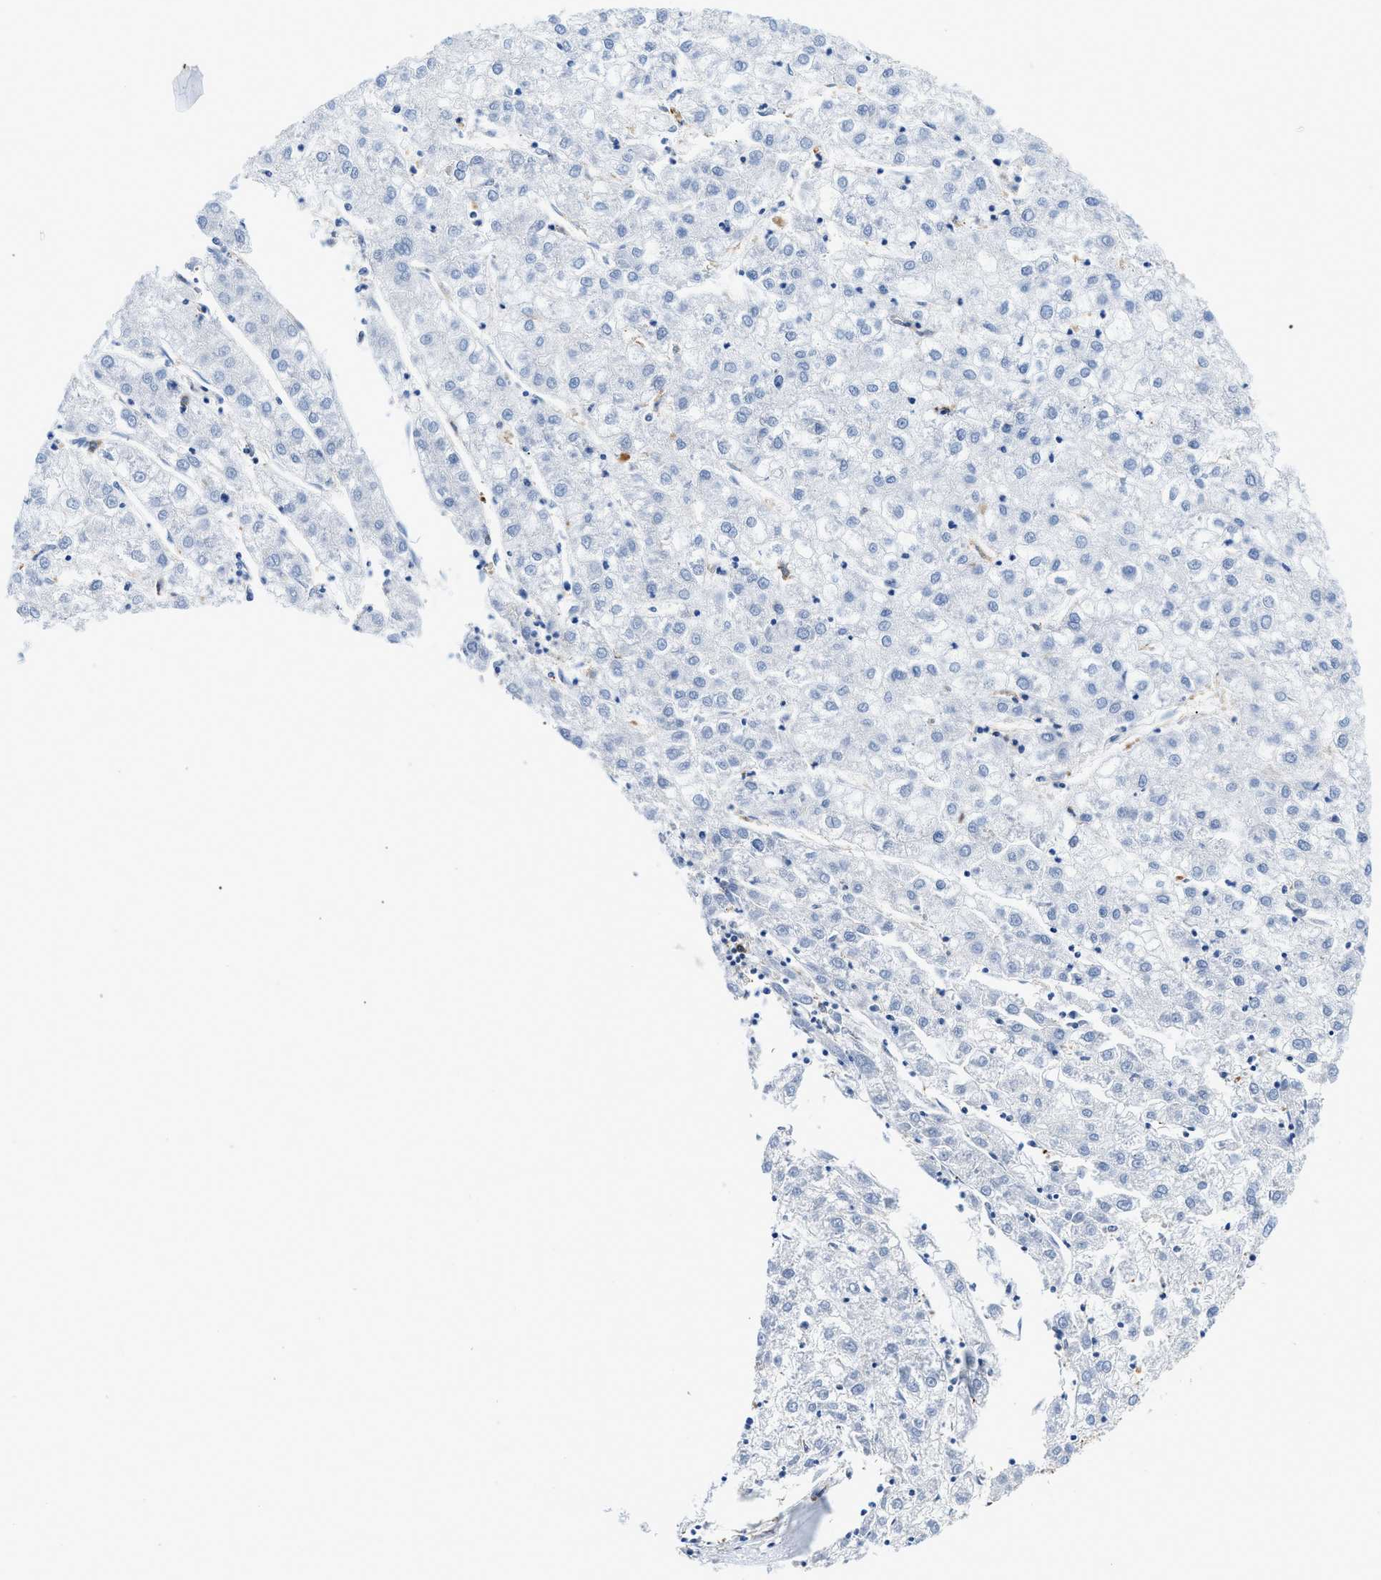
{"staining": {"intensity": "negative", "quantity": "none", "location": "none"}, "tissue": "liver cancer", "cell_type": "Tumor cells", "image_type": "cancer", "snomed": [{"axis": "morphology", "description": "Carcinoma, Hepatocellular, NOS"}, {"axis": "topography", "description": "Liver"}], "caption": "An immunohistochemistry photomicrograph of liver cancer (hepatocellular carcinoma) is shown. There is no staining in tumor cells of liver cancer (hepatocellular carcinoma).", "gene": "GSN", "patient": {"sex": "male", "age": 72}}